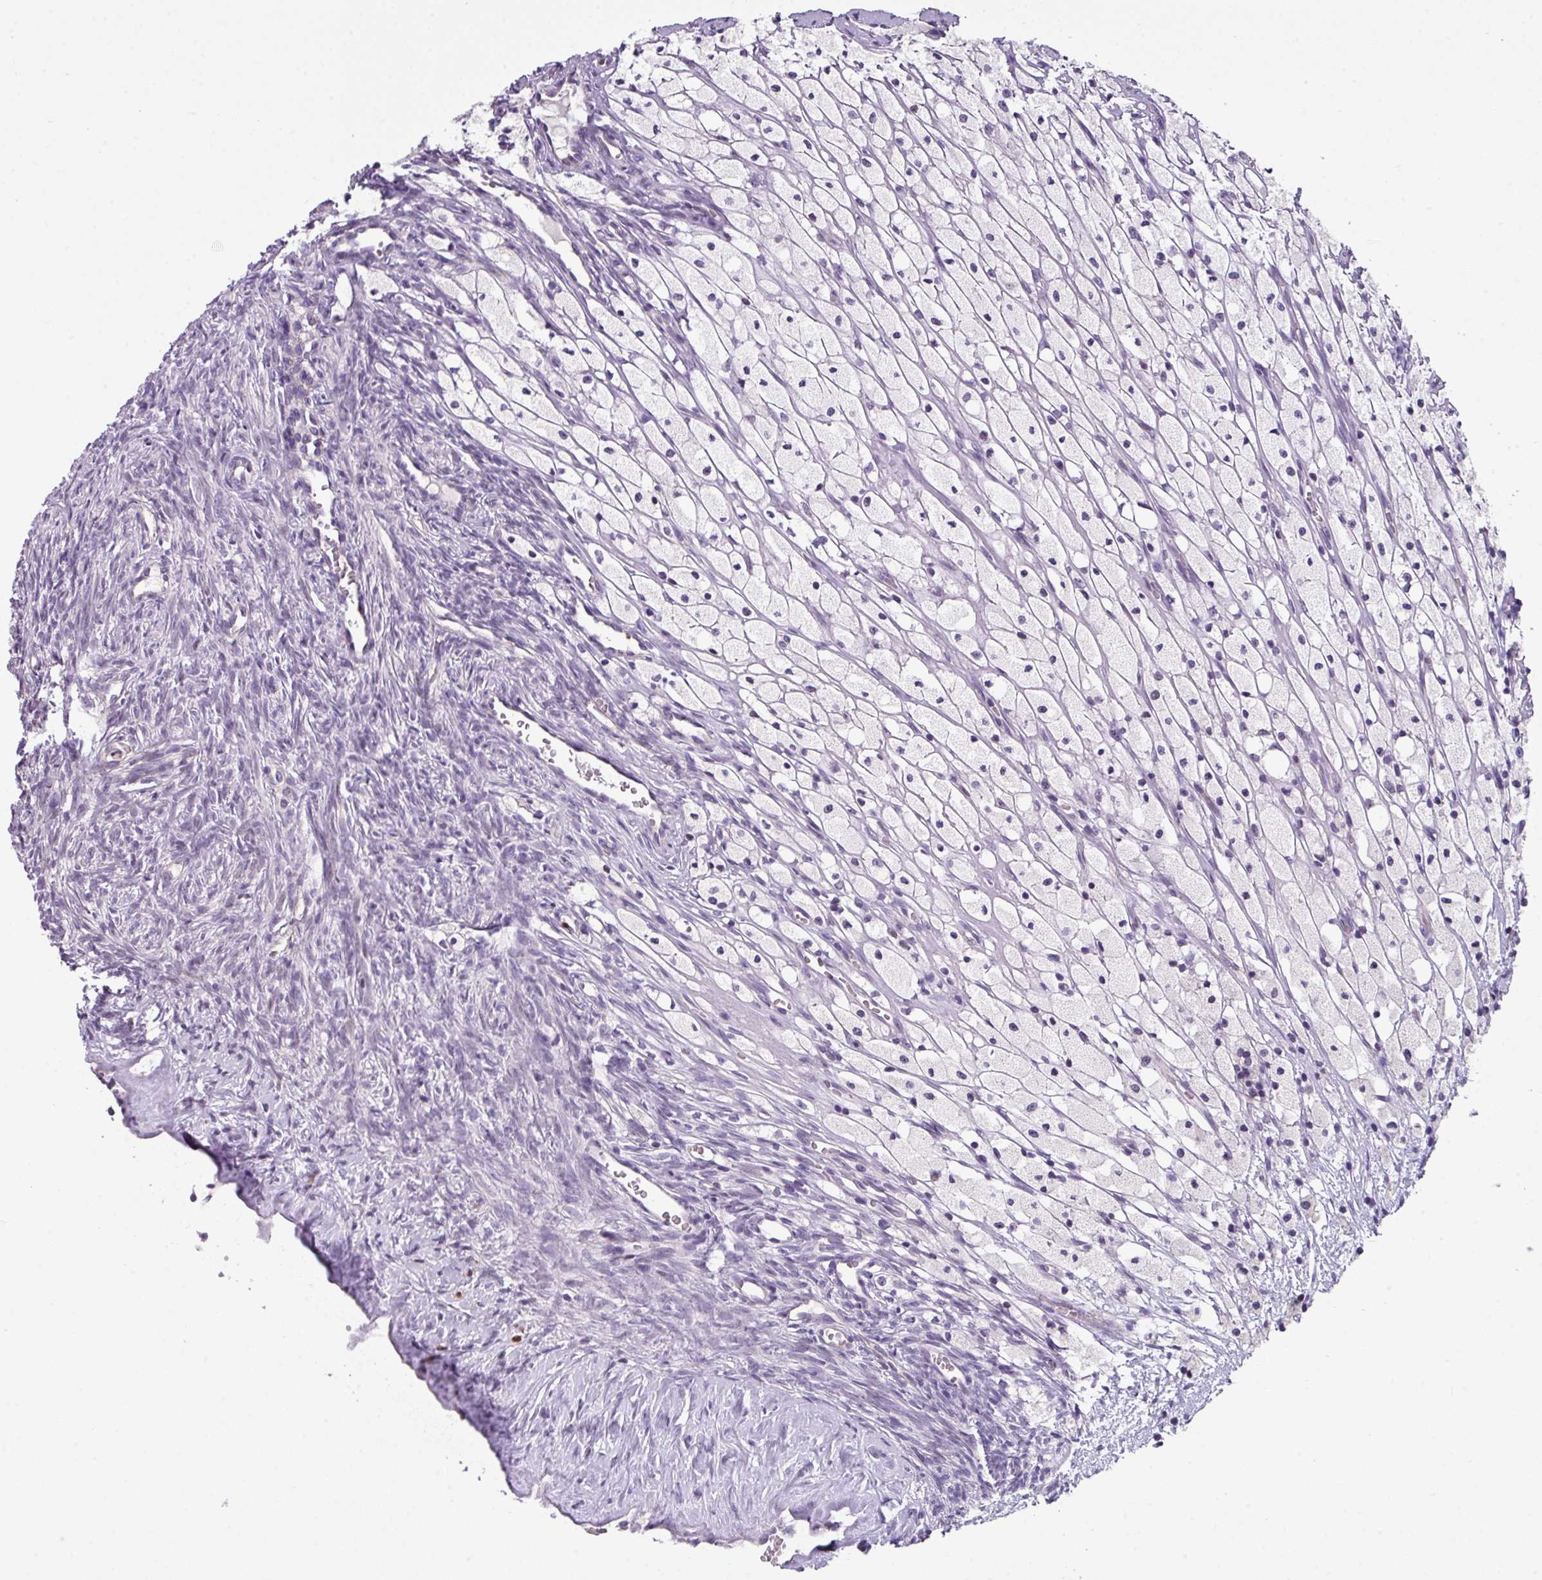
{"staining": {"intensity": "negative", "quantity": "none", "location": "none"}, "tissue": "ovary", "cell_type": "Ovarian stroma cells", "image_type": "normal", "snomed": [{"axis": "morphology", "description": "Normal tissue, NOS"}, {"axis": "topography", "description": "Ovary"}], "caption": "Immunohistochemistry (IHC) of benign human ovary exhibits no staining in ovarian stroma cells.", "gene": "ZFP3", "patient": {"sex": "female", "age": 51}}